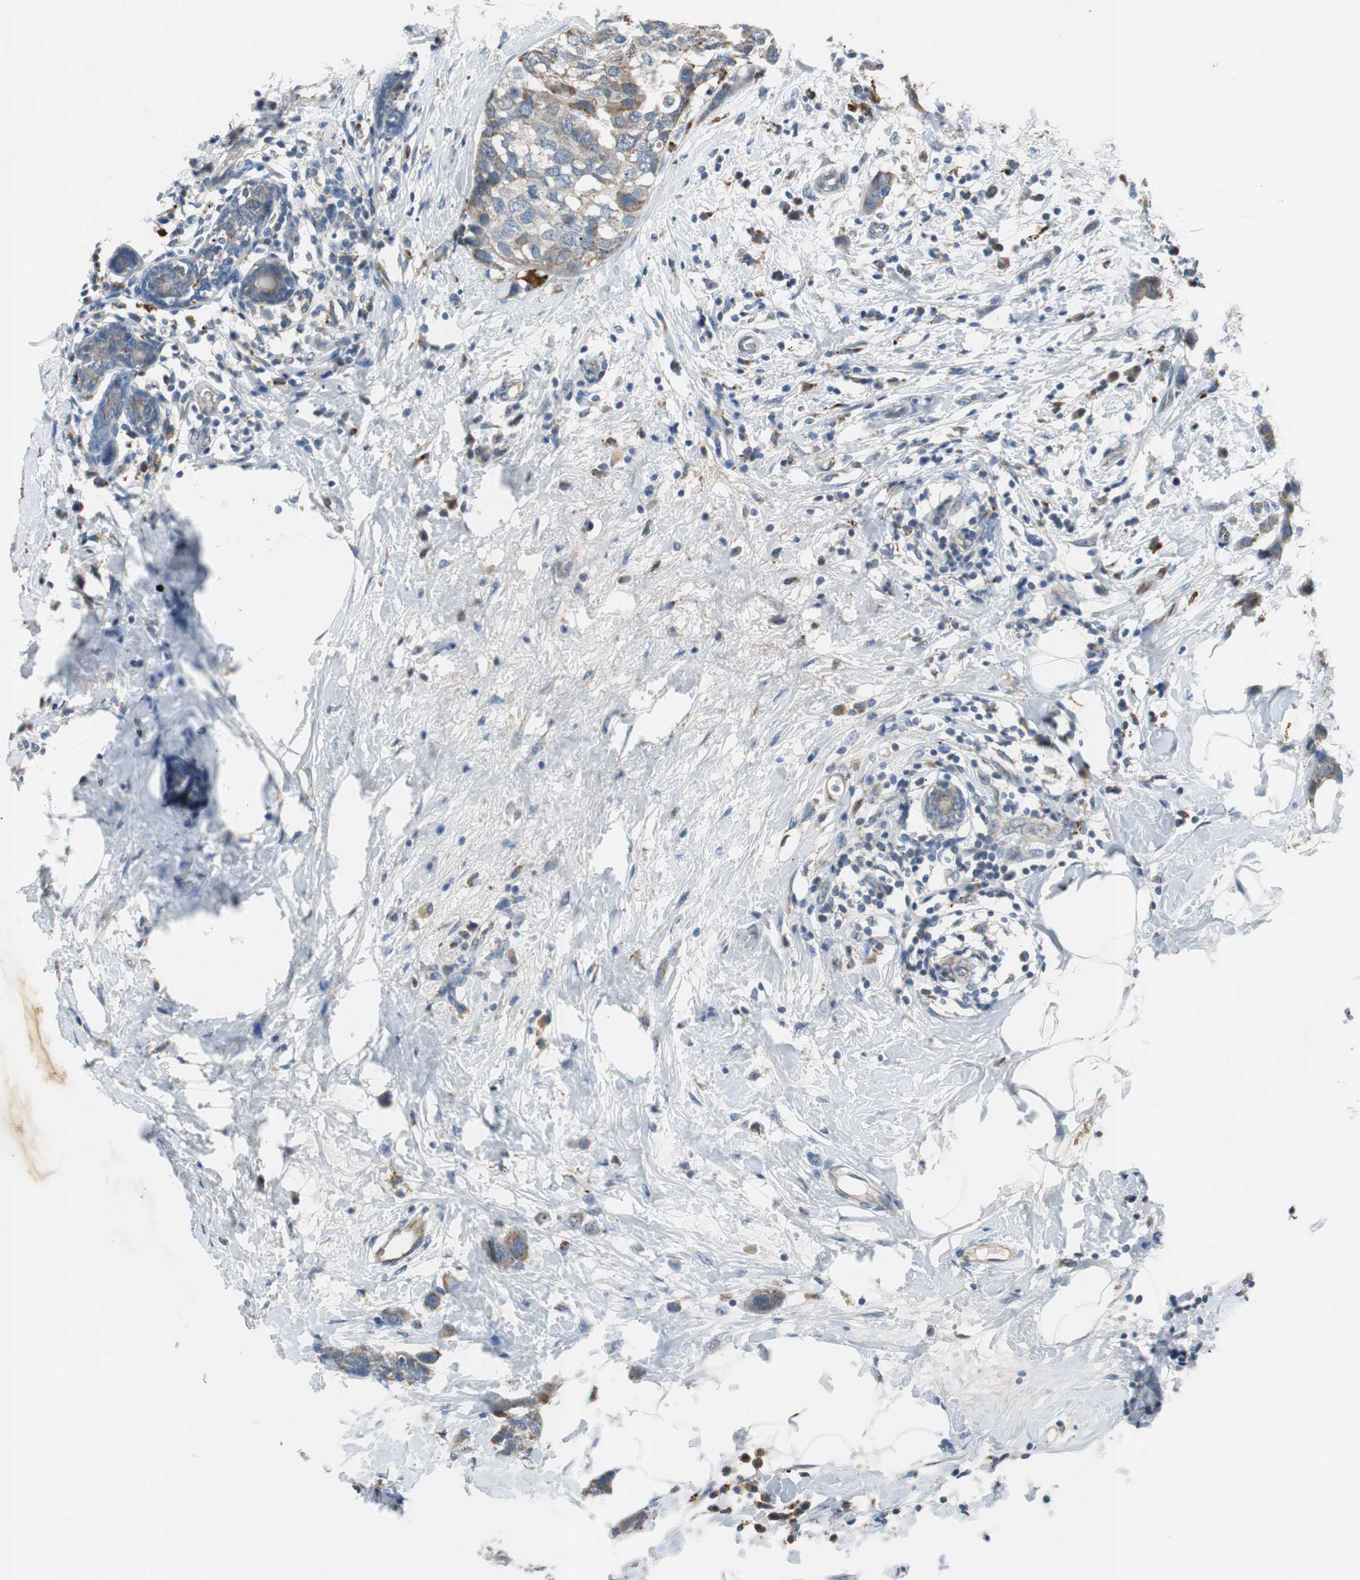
{"staining": {"intensity": "weak", "quantity": "25%-75%", "location": "cytoplasmic/membranous"}, "tissue": "breast cancer", "cell_type": "Tumor cells", "image_type": "cancer", "snomed": [{"axis": "morphology", "description": "Normal tissue, NOS"}, {"axis": "morphology", "description": "Duct carcinoma"}, {"axis": "topography", "description": "Breast"}], "caption": "Protein expression analysis of human breast cancer reveals weak cytoplasmic/membranous expression in about 25%-75% of tumor cells. The protein of interest is stained brown, and the nuclei are stained in blue (DAB (3,3'-diaminobenzidine) IHC with brightfield microscopy, high magnification).", "gene": "NLGN1", "patient": {"sex": "female", "age": 50}}